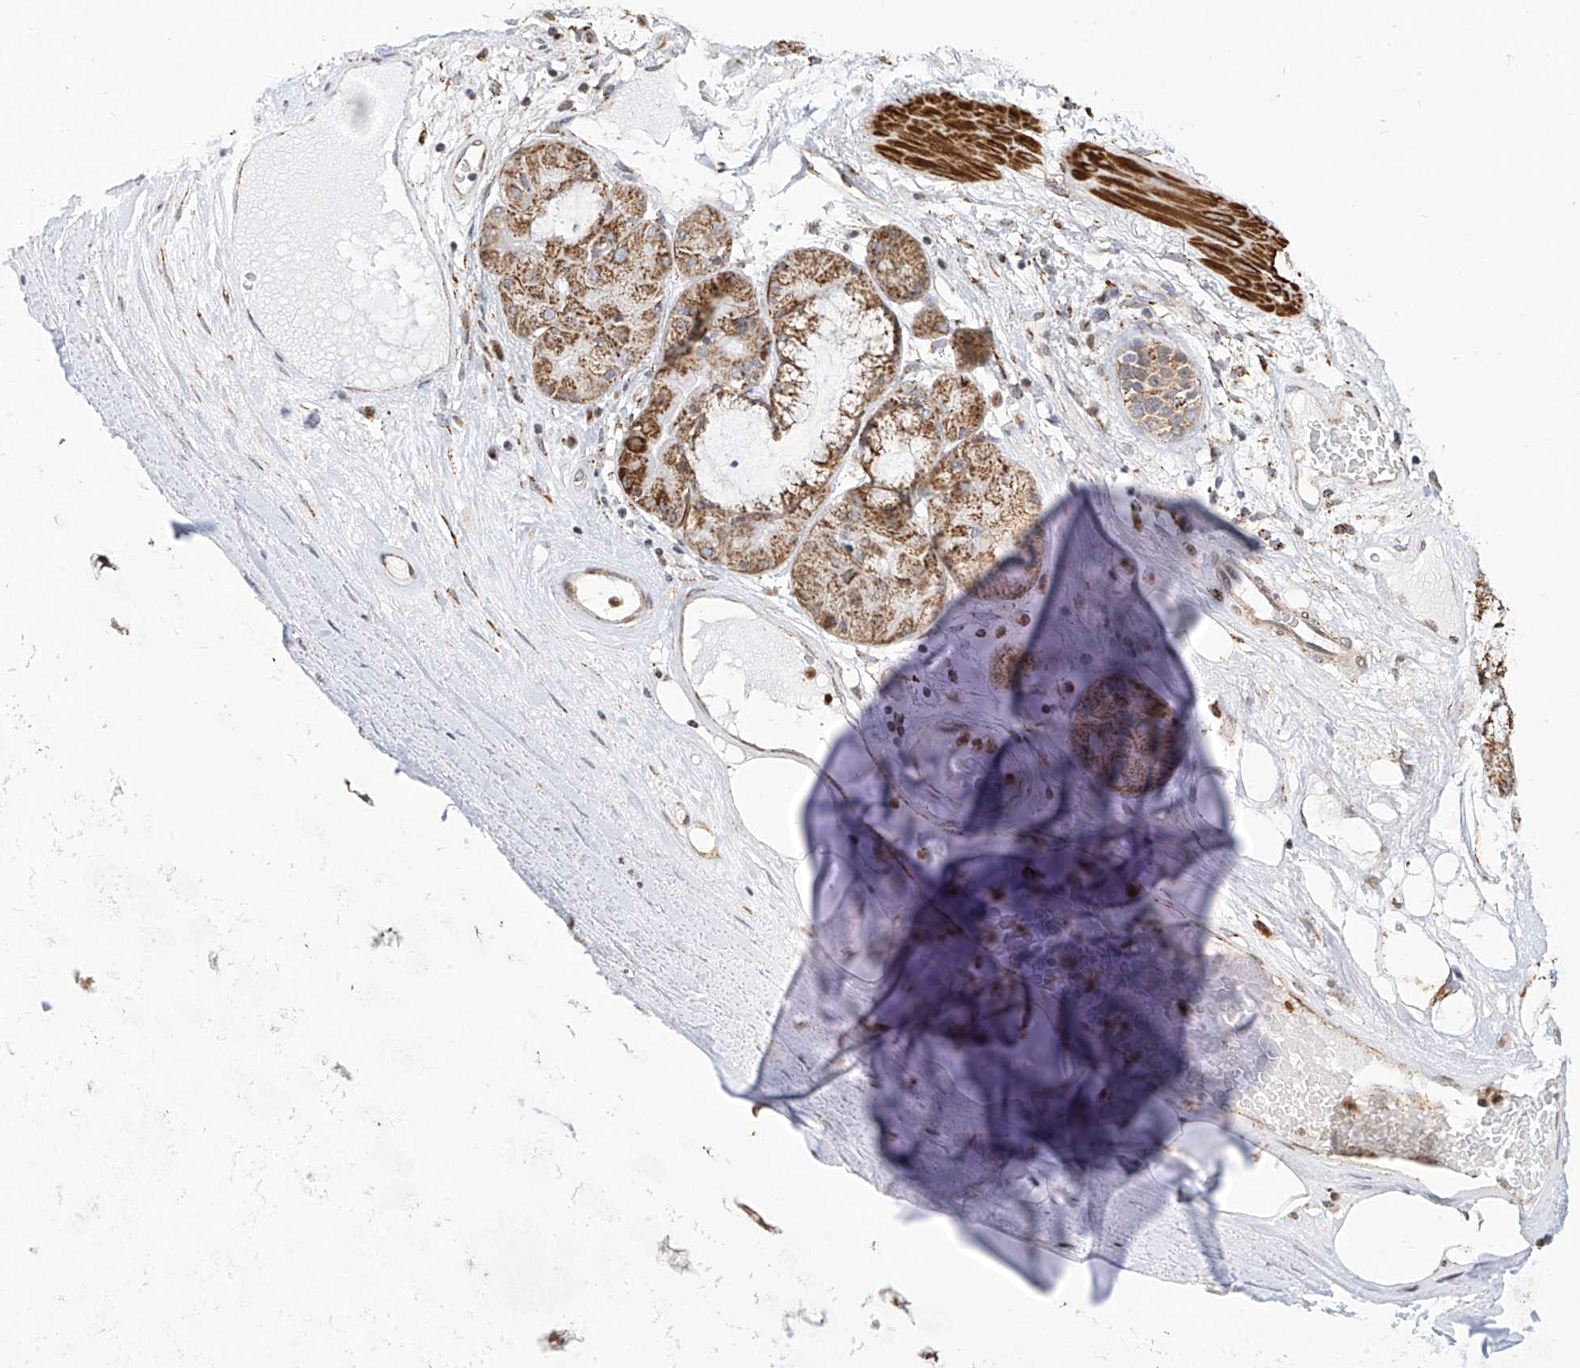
{"staining": {"intensity": "weak", "quantity": "25%-75%", "location": "cytoplasmic/membranous"}, "tissue": "adipose tissue", "cell_type": "Adipocytes", "image_type": "normal", "snomed": [{"axis": "morphology", "description": "Normal tissue, NOS"}, {"axis": "morphology", "description": "Squamous cell carcinoma, NOS"}, {"axis": "topography", "description": "Lymph node"}, {"axis": "topography", "description": "Bronchus"}, {"axis": "topography", "description": "Lung"}], "caption": "Immunohistochemical staining of normal adipose tissue demonstrates weak cytoplasmic/membranous protein staining in approximately 25%-75% of adipocytes. The staining was performed using DAB to visualize the protein expression in brown, while the nuclei were stained in blue with hematoxylin (Magnification: 20x).", "gene": "TTLL8", "patient": {"sex": "male", "age": 66}}